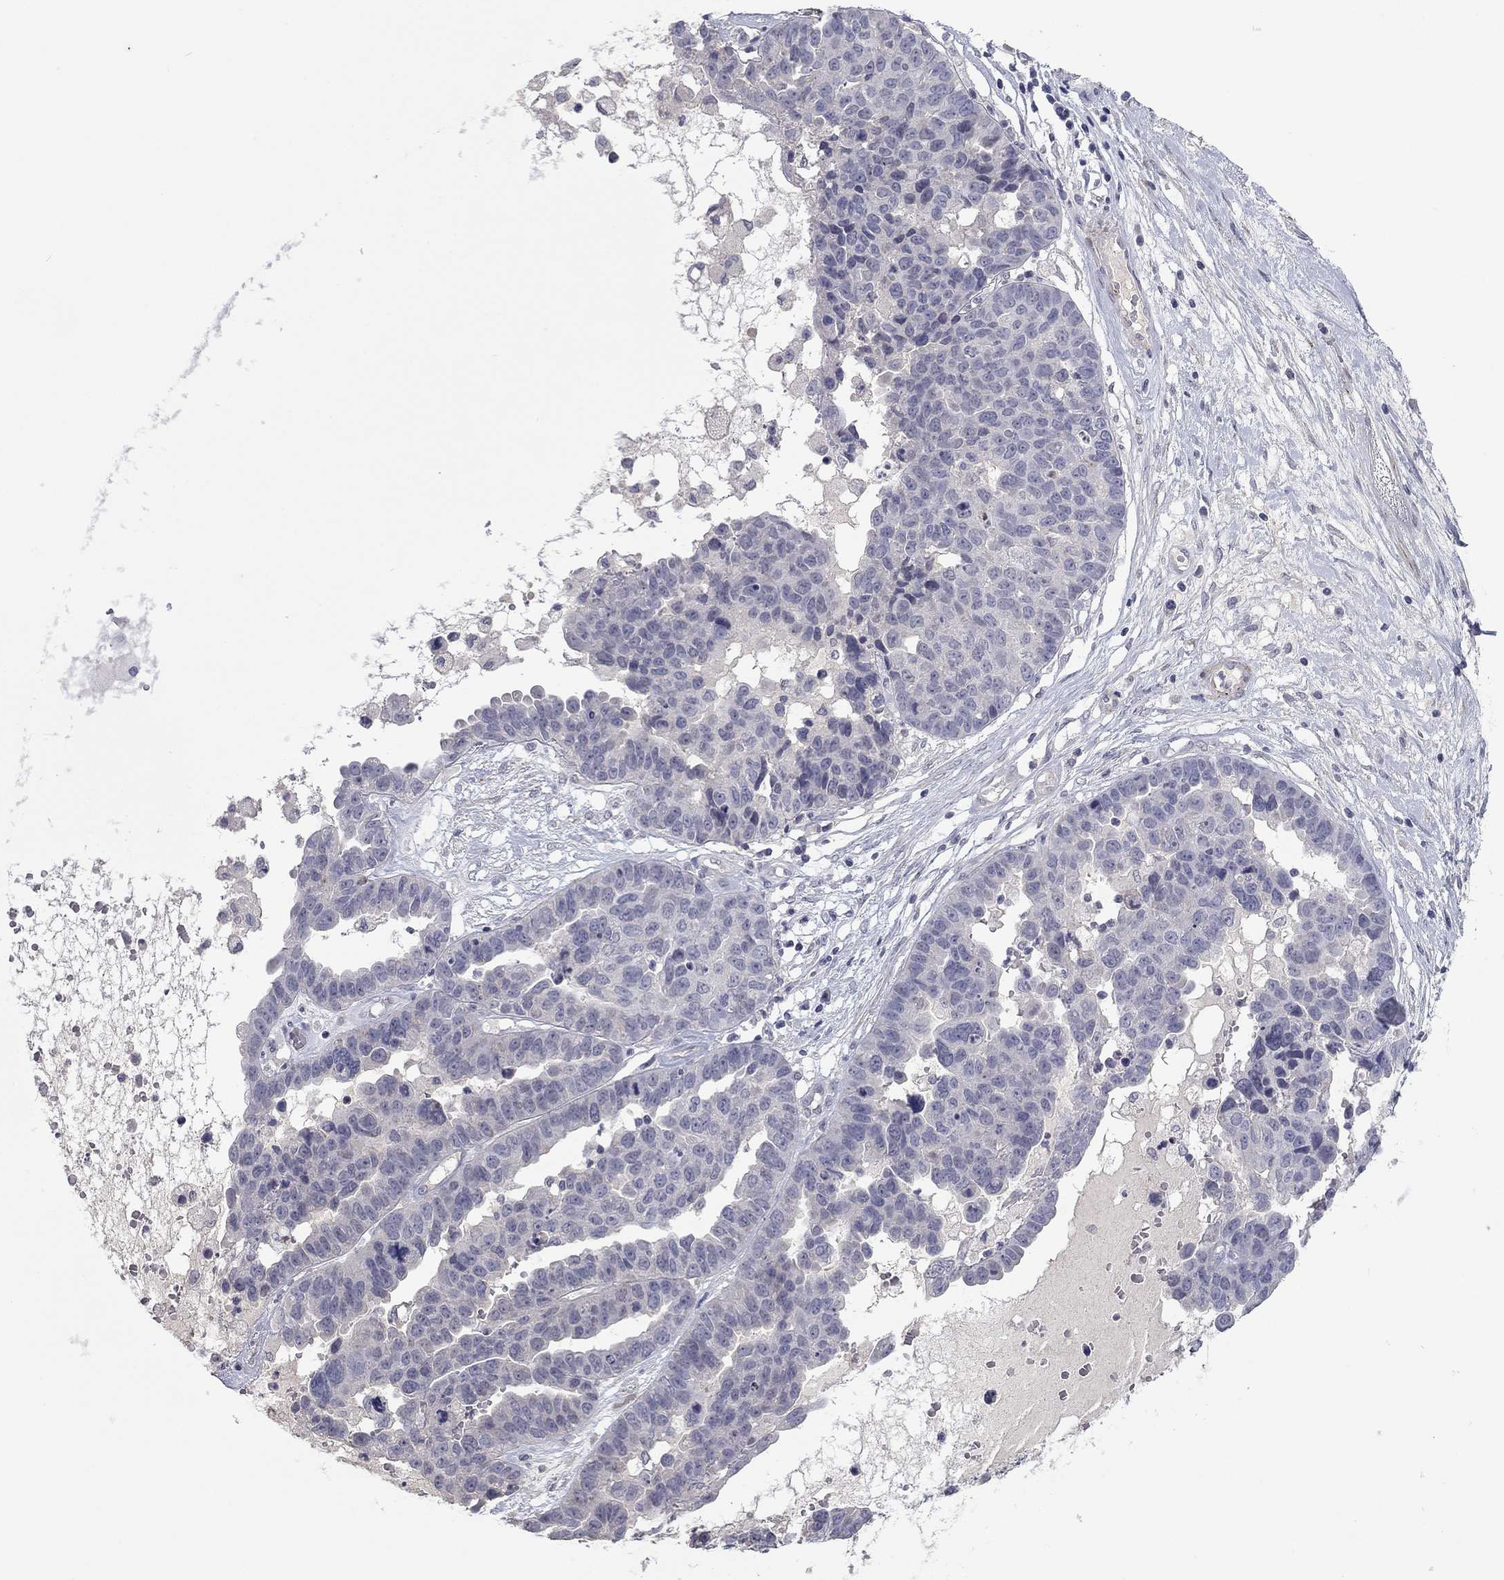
{"staining": {"intensity": "negative", "quantity": "none", "location": "none"}, "tissue": "ovarian cancer", "cell_type": "Tumor cells", "image_type": "cancer", "snomed": [{"axis": "morphology", "description": "Cystadenocarcinoma, serous, NOS"}, {"axis": "topography", "description": "Ovary"}], "caption": "This is a image of IHC staining of ovarian serous cystadenocarcinoma, which shows no expression in tumor cells.", "gene": "IP6K3", "patient": {"sex": "female", "age": 87}}